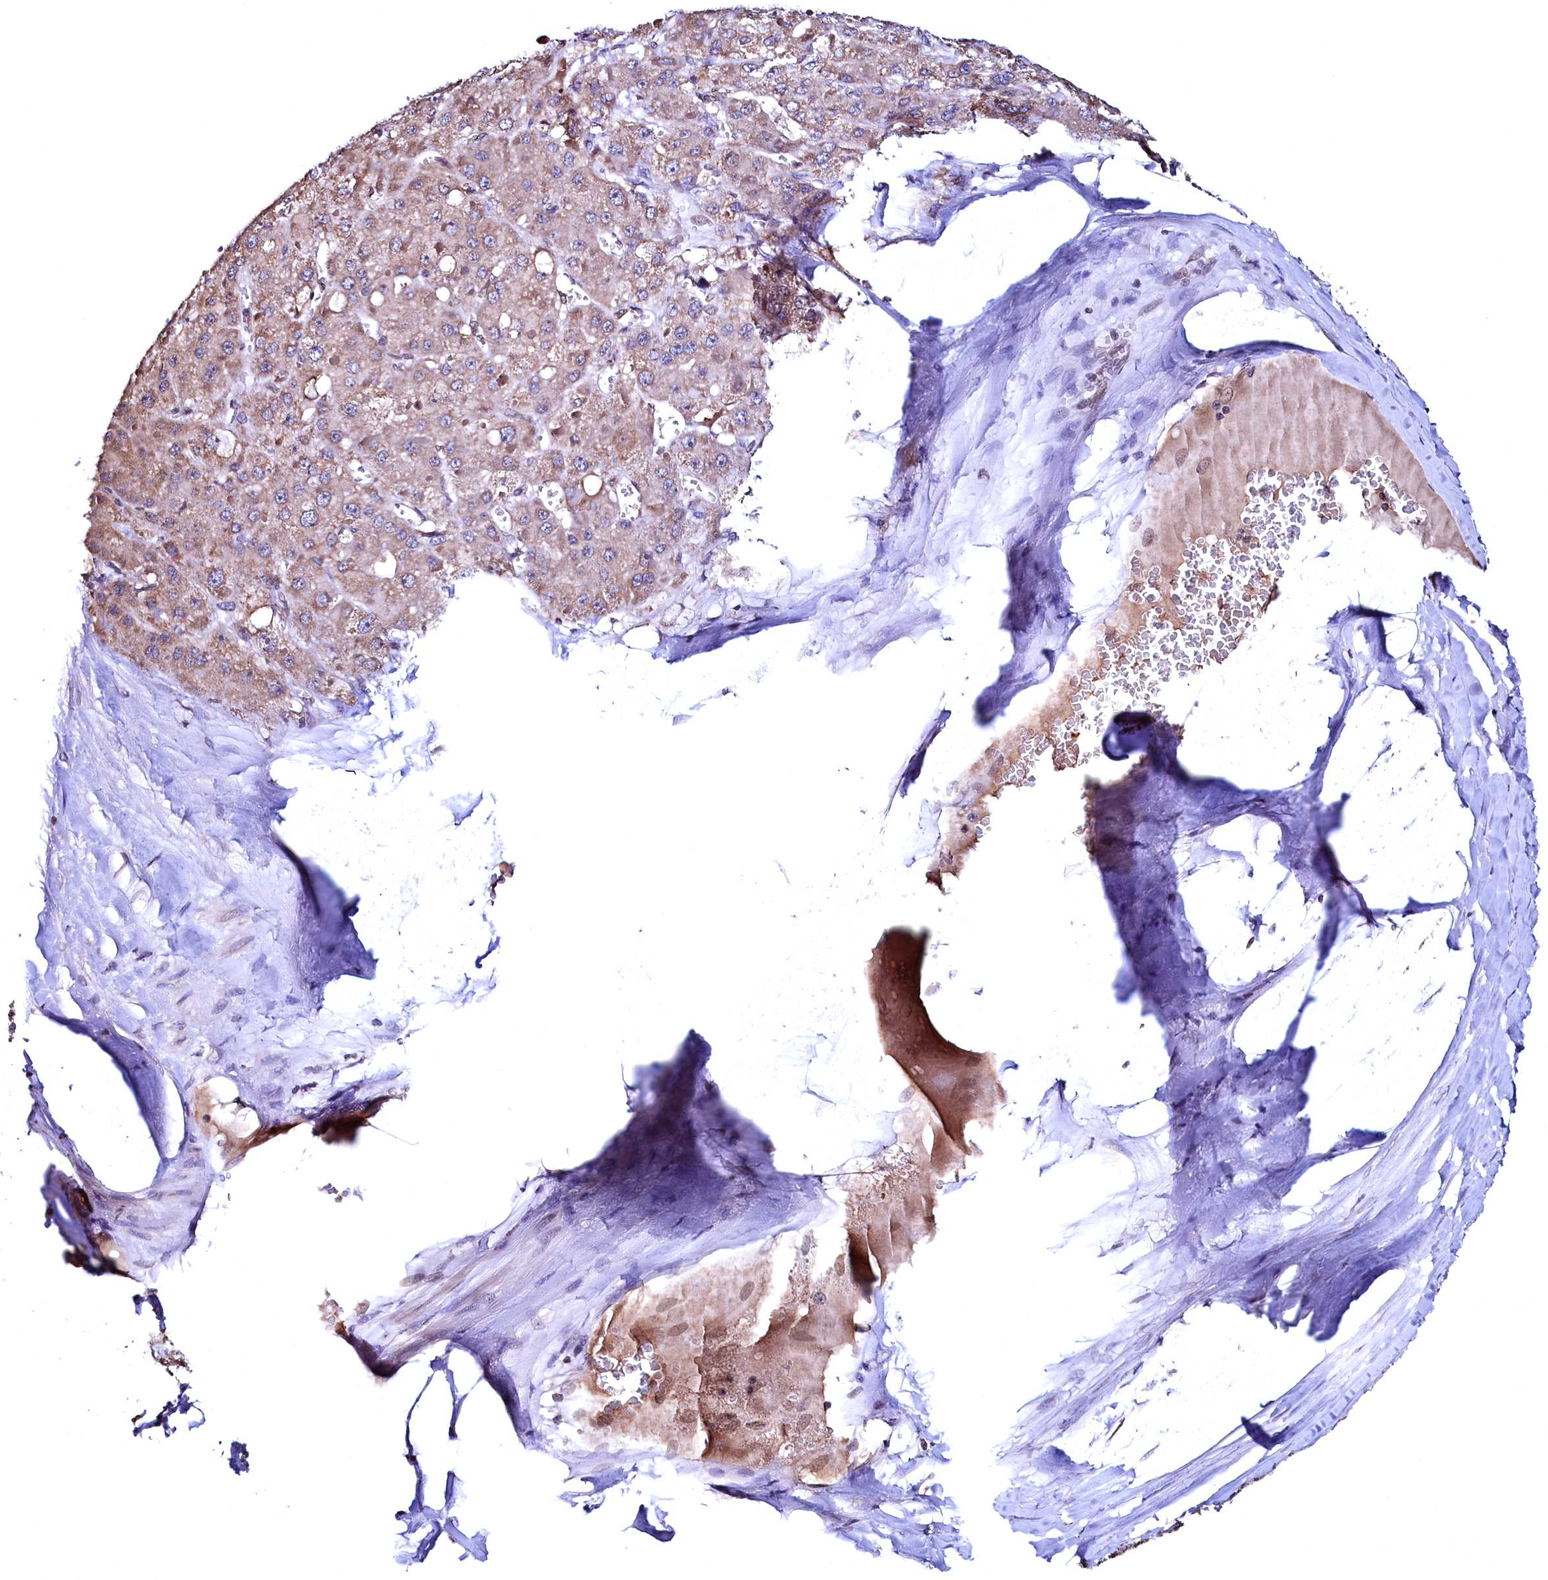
{"staining": {"intensity": "moderate", "quantity": "<25%", "location": "cytoplasmic/membranous"}, "tissue": "liver cancer", "cell_type": "Tumor cells", "image_type": "cancer", "snomed": [{"axis": "morphology", "description": "Carcinoma, Hepatocellular, NOS"}, {"axis": "topography", "description": "Liver"}], "caption": "Human liver hepatocellular carcinoma stained with a brown dye displays moderate cytoplasmic/membranous positive expression in about <25% of tumor cells.", "gene": "HAND1", "patient": {"sex": "female", "age": 73}}